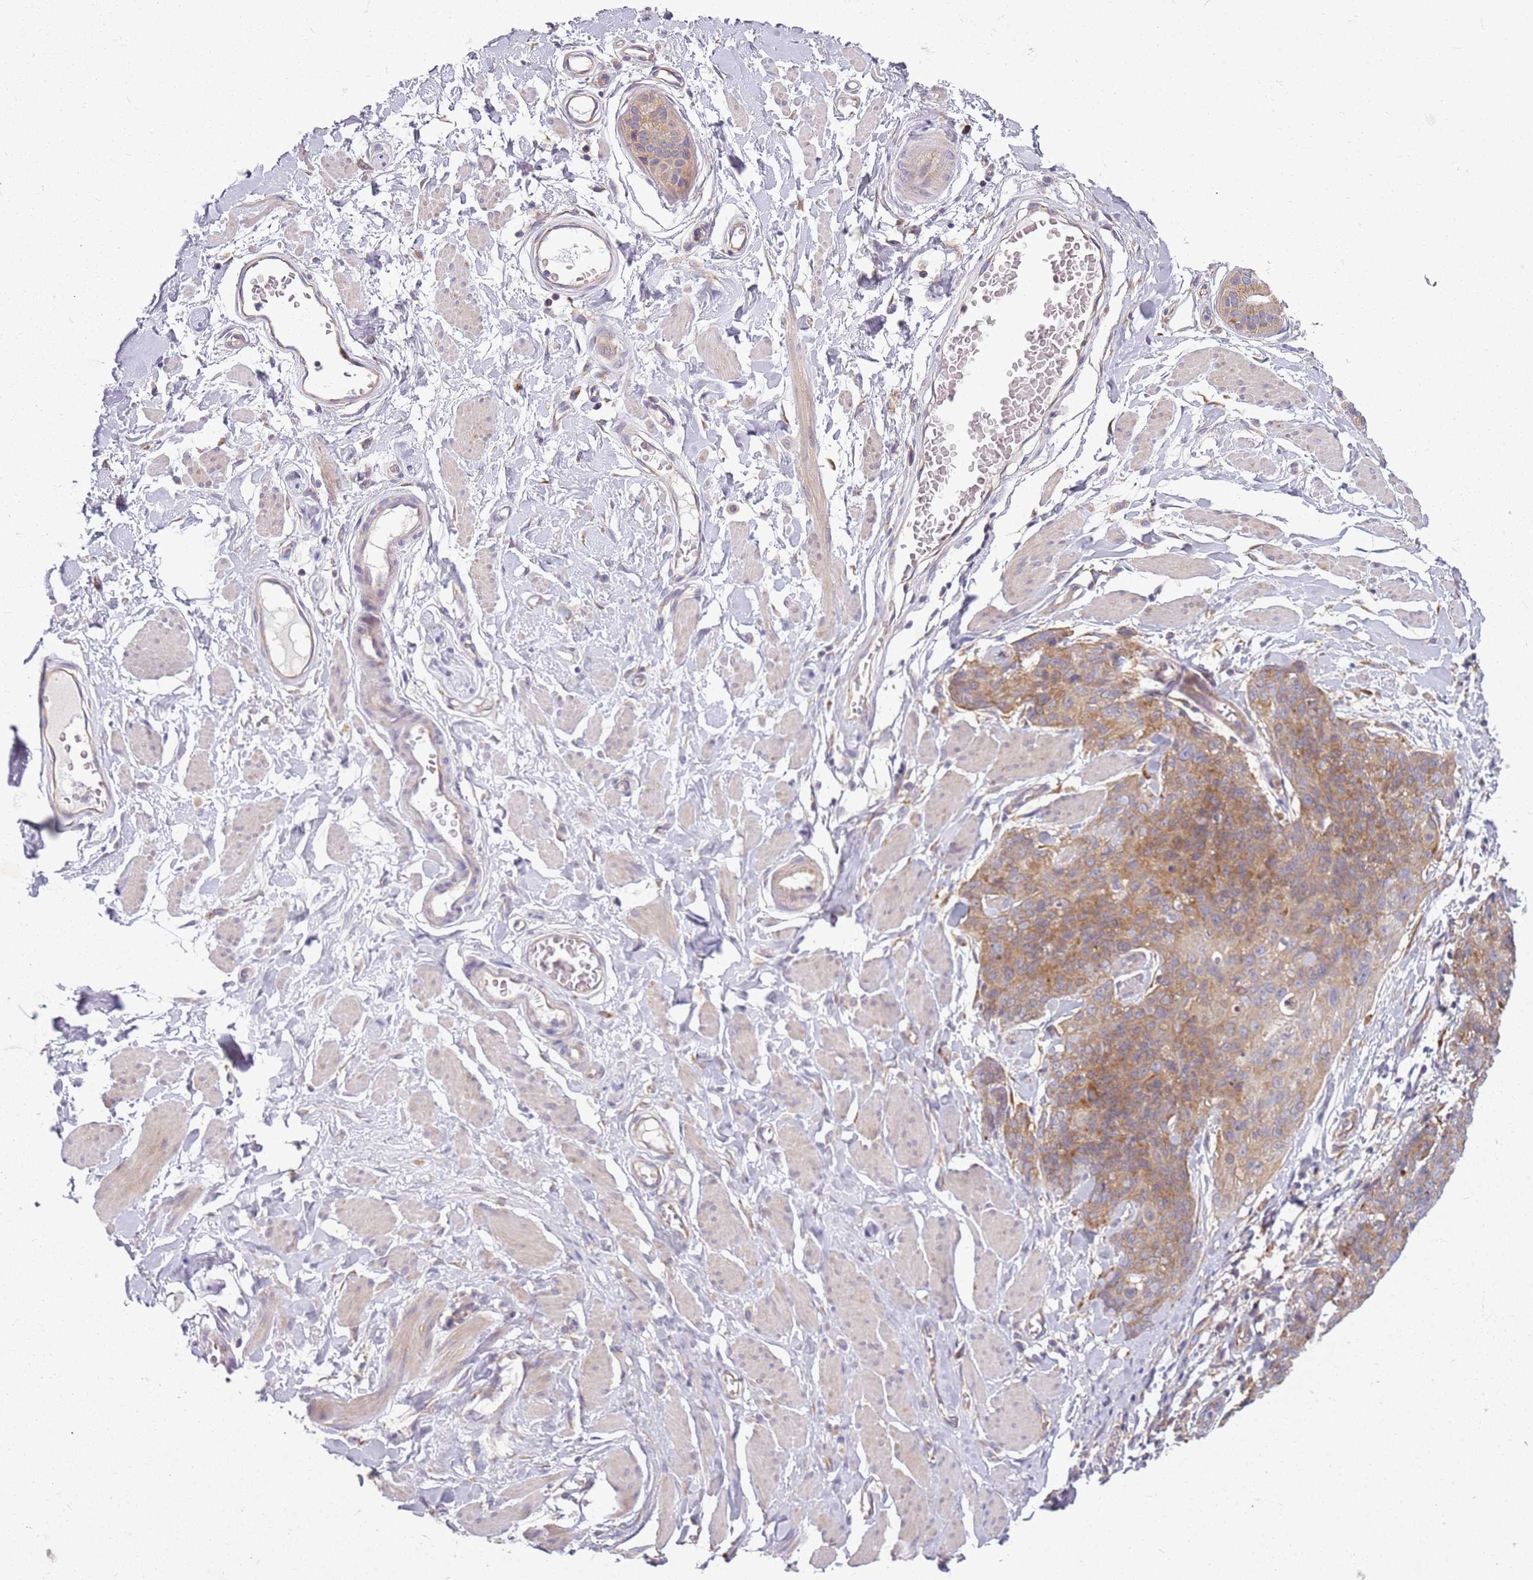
{"staining": {"intensity": "moderate", "quantity": ">75%", "location": "cytoplasmic/membranous"}, "tissue": "skin cancer", "cell_type": "Tumor cells", "image_type": "cancer", "snomed": [{"axis": "morphology", "description": "Squamous cell carcinoma, NOS"}, {"axis": "topography", "description": "Skin"}, {"axis": "topography", "description": "Vulva"}], "caption": "This is an image of immunohistochemistry (IHC) staining of skin squamous cell carcinoma, which shows moderate expression in the cytoplasmic/membranous of tumor cells.", "gene": "RPS28", "patient": {"sex": "female", "age": 85}}